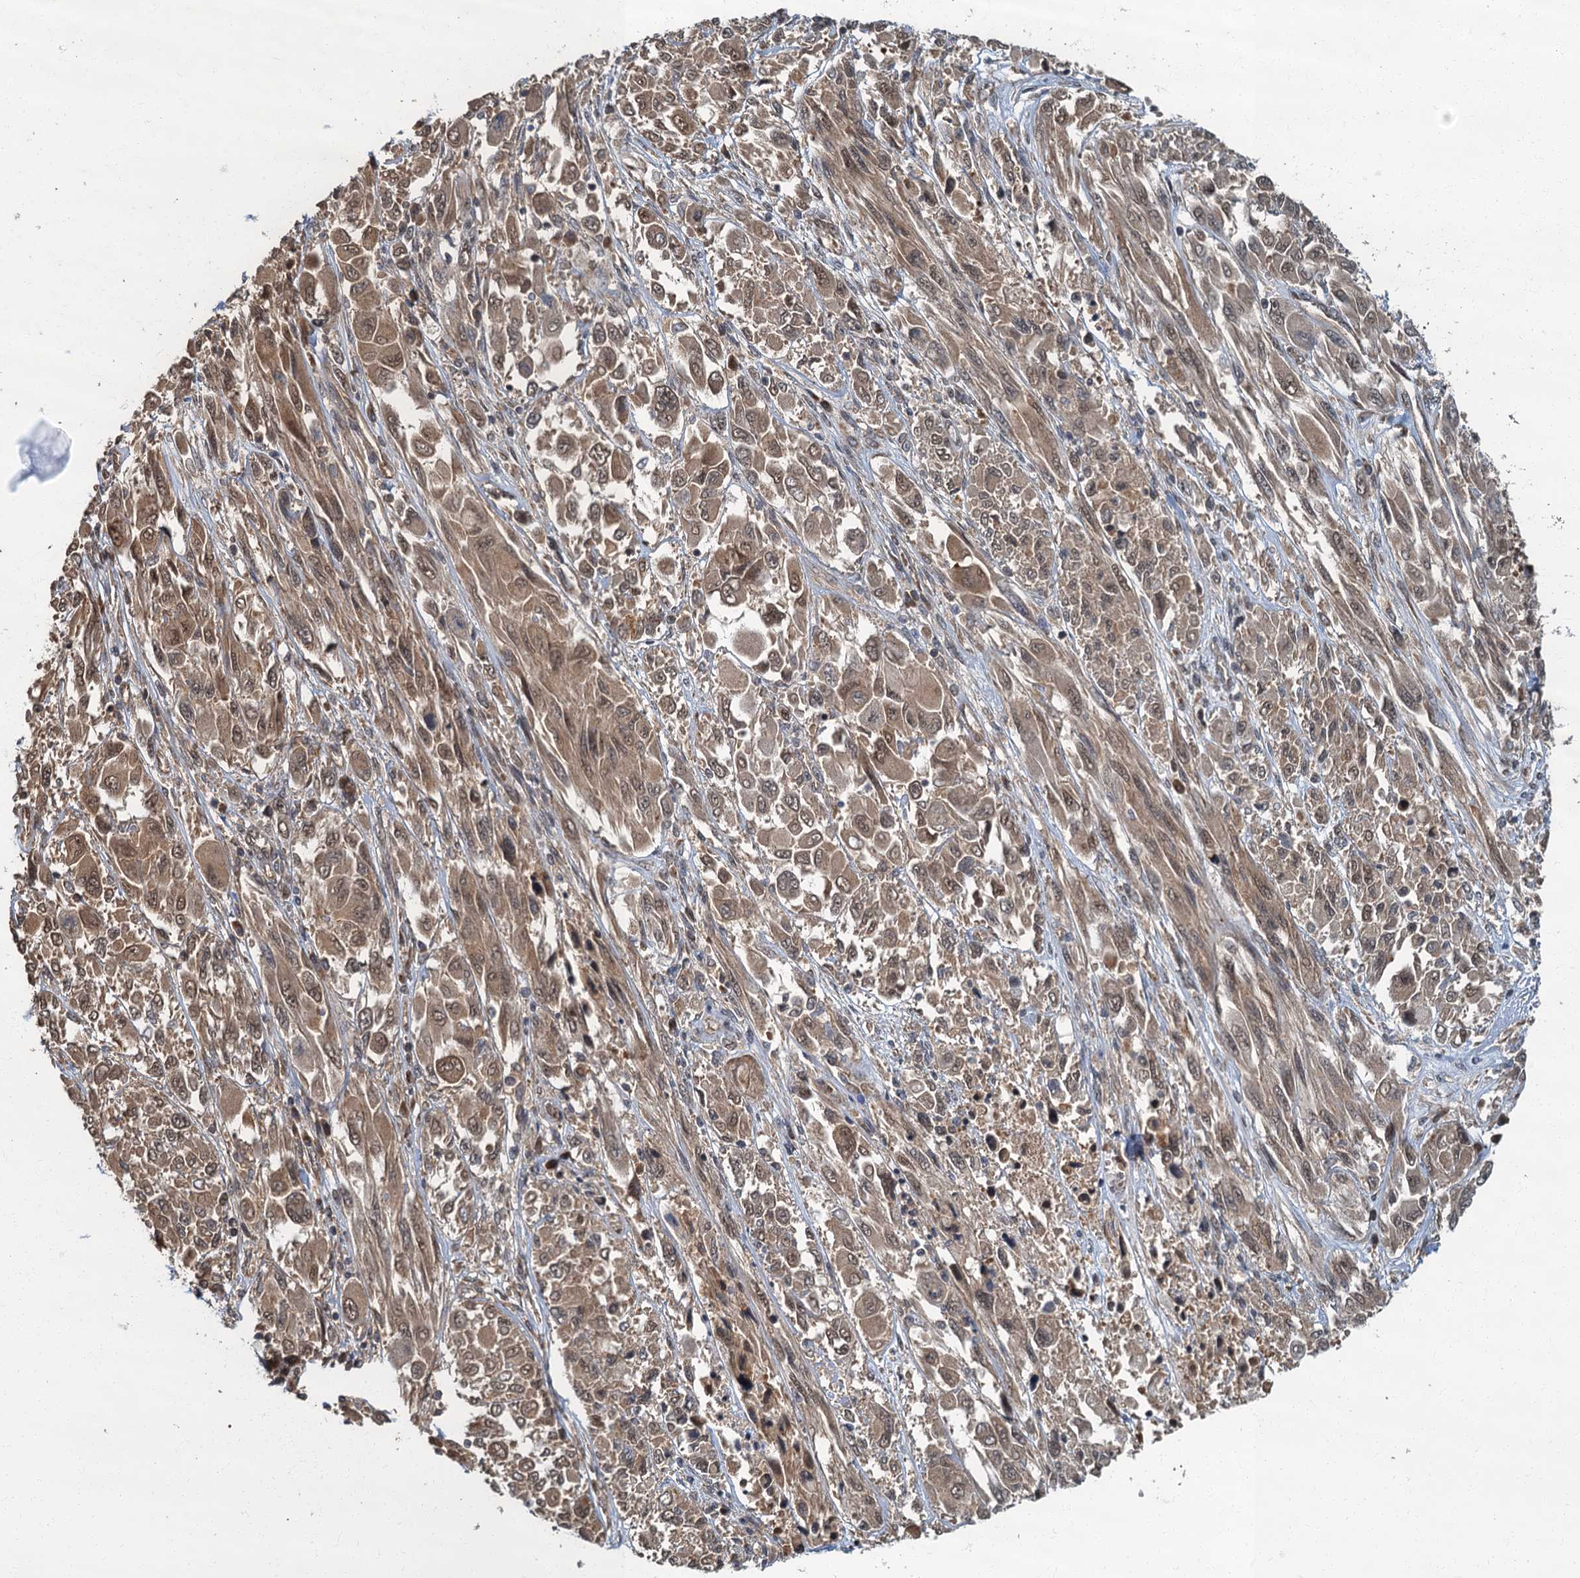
{"staining": {"intensity": "moderate", "quantity": ">75%", "location": "cytoplasmic/membranous,nuclear"}, "tissue": "melanoma", "cell_type": "Tumor cells", "image_type": "cancer", "snomed": [{"axis": "morphology", "description": "Malignant melanoma, NOS"}, {"axis": "topography", "description": "Skin"}], "caption": "DAB (3,3'-diaminobenzidine) immunohistochemical staining of human melanoma reveals moderate cytoplasmic/membranous and nuclear protein expression in about >75% of tumor cells.", "gene": "TBCK", "patient": {"sex": "female", "age": 91}}